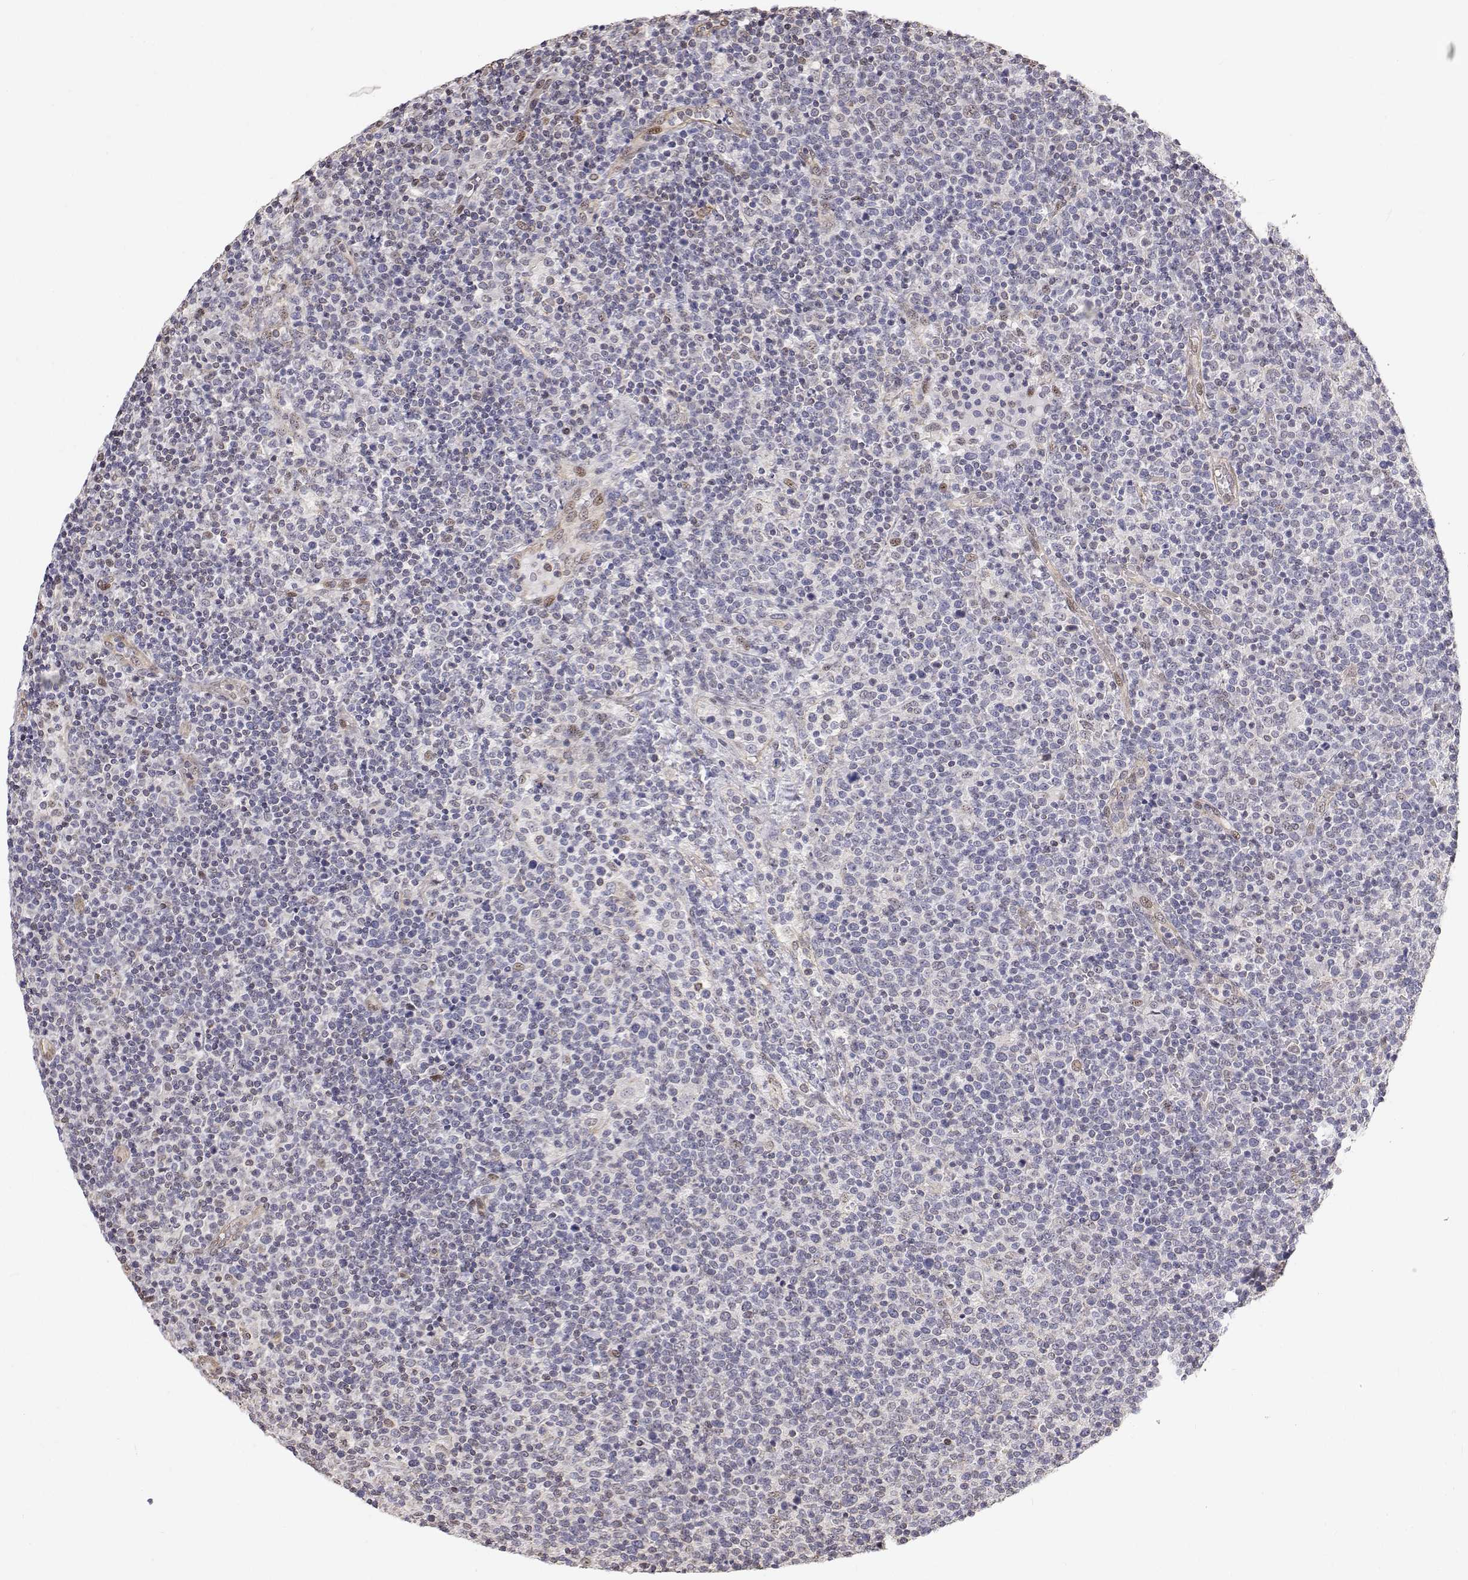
{"staining": {"intensity": "negative", "quantity": "none", "location": "none"}, "tissue": "lymphoma", "cell_type": "Tumor cells", "image_type": "cancer", "snomed": [{"axis": "morphology", "description": "Malignant lymphoma, non-Hodgkin's type, High grade"}, {"axis": "topography", "description": "Lymph node"}], "caption": "High power microscopy micrograph of an immunohistochemistry photomicrograph of lymphoma, revealing no significant positivity in tumor cells.", "gene": "GSDMA", "patient": {"sex": "male", "age": 61}}